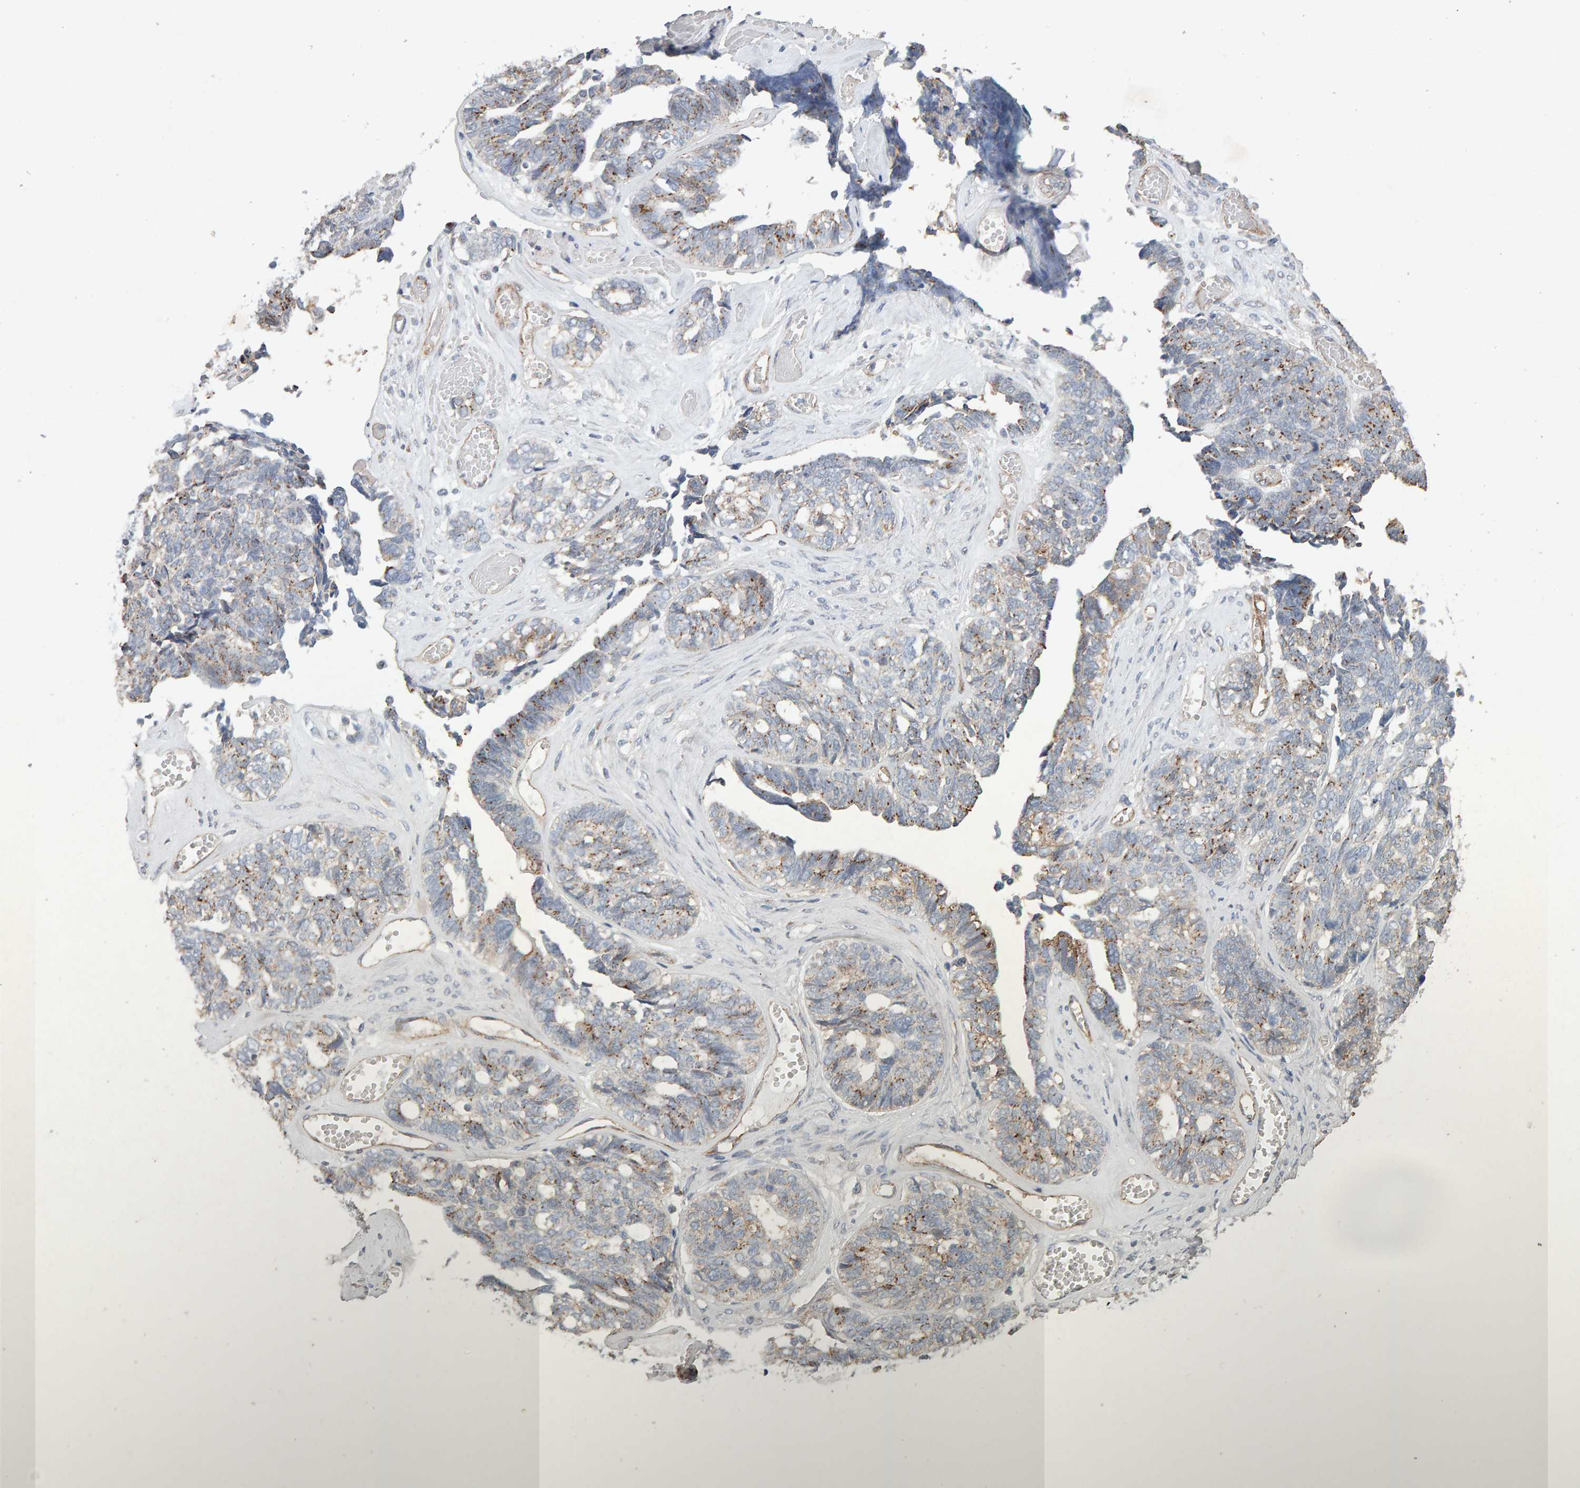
{"staining": {"intensity": "moderate", "quantity": "25%-75%", "location": "cytoplasmic/membranous"}, "tissue": "ovarian cancer", "cell_type": "Tumor cells", "image_type": "cancer", "snomed": [{"axis": "morphology", "description": "Cystadenocarcinoma, serous, NOS"}, {"axis": "topography", "description": "Ovary"}], "caption": "Tumor cells reveal medium levels of moderate cytoplasmic/membranous positivity in about 25%-75% of cells in human ovarian cancer.", "gene": "PTPRM", "patient": {"sex": "female", "age": 79}}